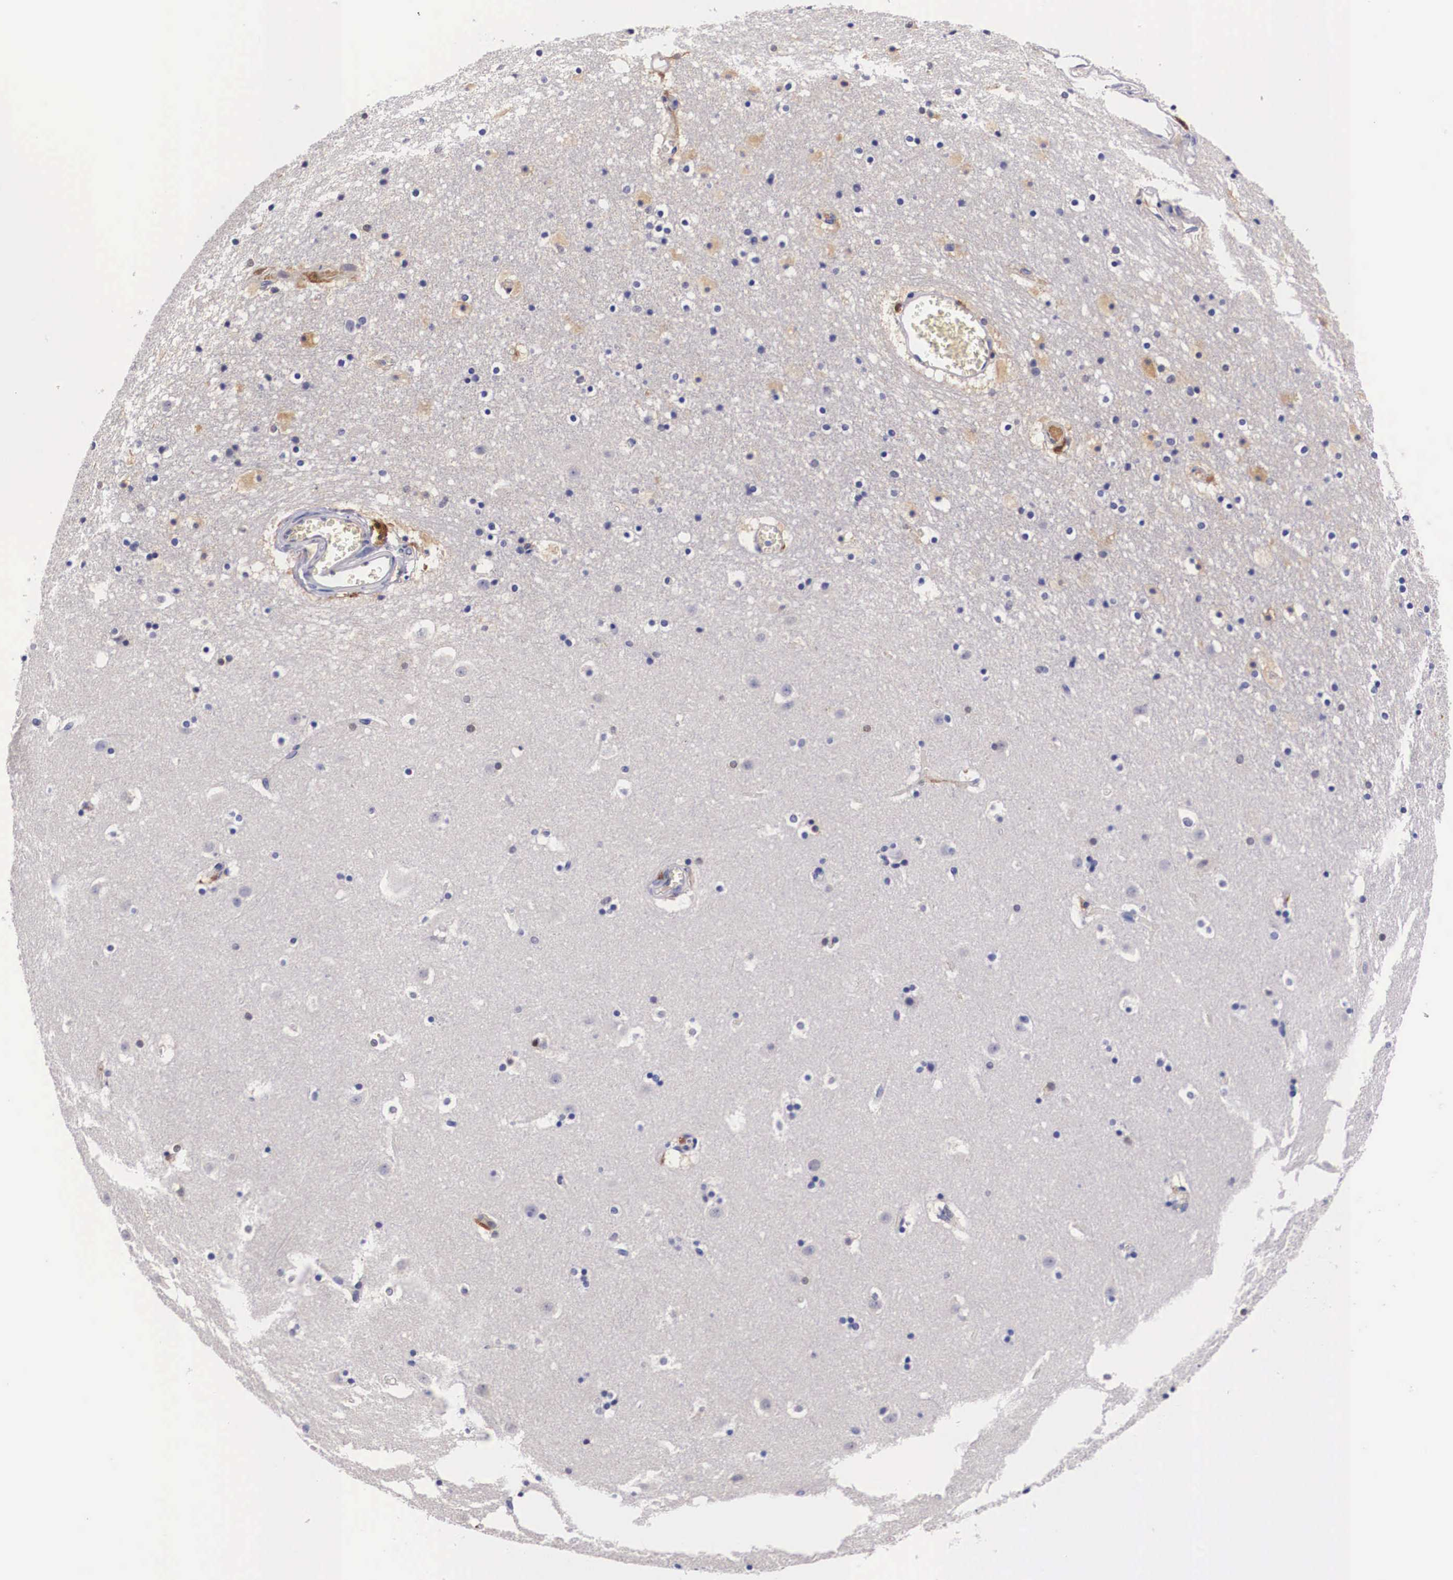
{"staining": {"intensity": "negative", "quantity": "none", "location": "none"}, "tissue": "caudate", "cell_type": "Glial cells", "image_type": "normal", "snomed": [{"axis": "morphology", "description": "Normal tissue, NOS"}, {"axis": "topography", "description": "Lateral ventricle wall"}], "caption": "There is no significant expression in glial cells of caudate. (DAB immunohistochemistry (IHC) visualized using brightfield microscopy, high magnification).", "gene": "RENBP", "patient": {"sex": "male", "age": 45}}